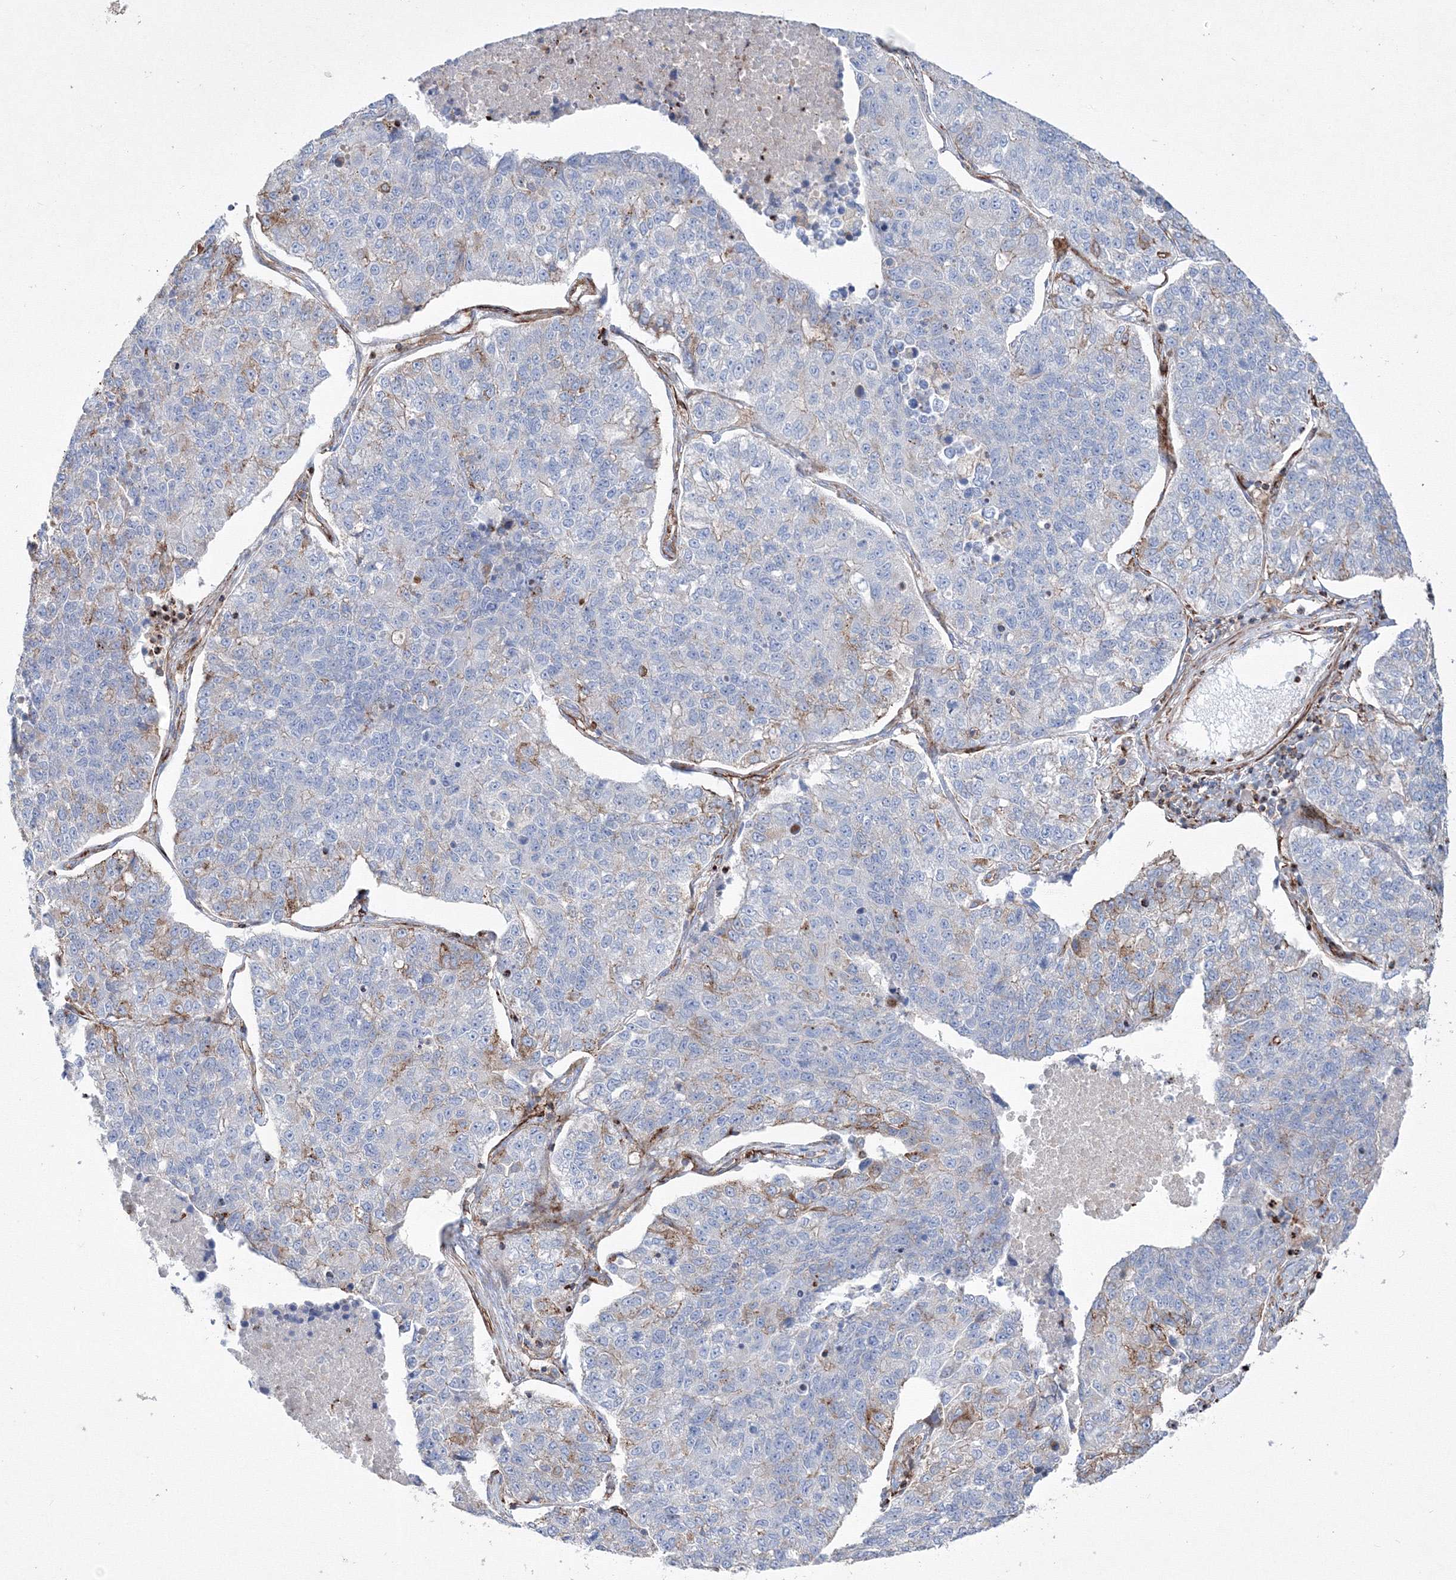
{"staining": {"intensity": "negative", "quantity": "none", "location": "none"}, "tissue": "lung cancer", "cell_type": "Tumor cells", "image_type": "cancer", "snomed": [{"axis": "morphology", "description": "Adenocarcinoma, NOS"}, {"axis": "topography", "description": "Lung"}], "caption": "The immunohistochemistry (IHC) image has no significant positivity in tumor cells of lung adenocarcinoma tissue.", "gene": "GPR82", "patient": {"sex": "male", "age": 49}}